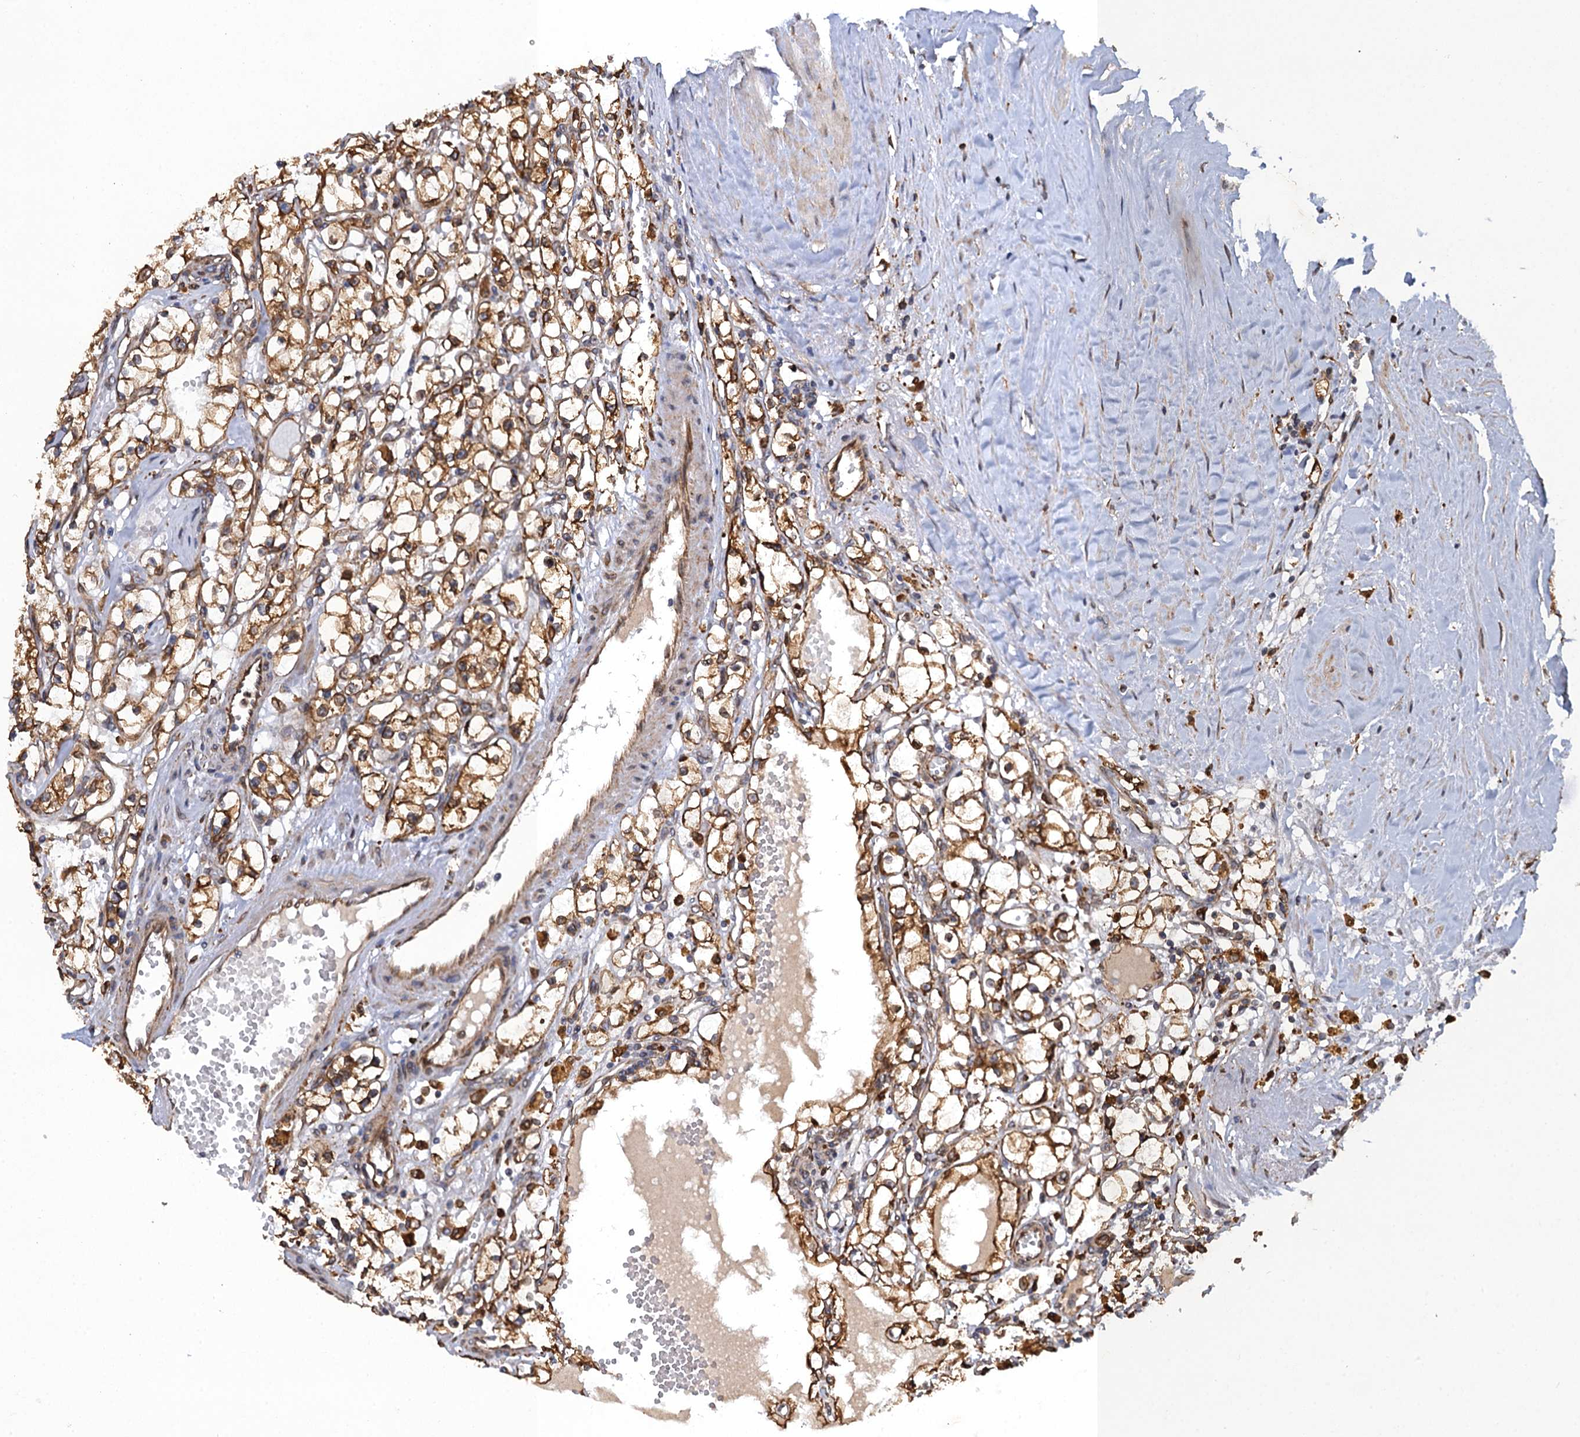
{"staining": {"intensity": "moderate", "quantity": ">75%", "location": "cytoplasmic/membranous"}, "tissue": "renal cancer", "cell_type": "Tumor cells", "image_type": "cancer", "snomed": [{"axis": "morphology", "description": "Adenocarcinoma, NOS"}, {"axis": "topography", "description": "Kidney"}], "caption": "DAB immunohistochemical staining of human renal adenocarcinoma exhibits moderate cytoplasmic/membranous protein positivity in about >75% of tumor cells.", "gene": "ARMC5", "patient": {"sex": "male", "age": 56}}